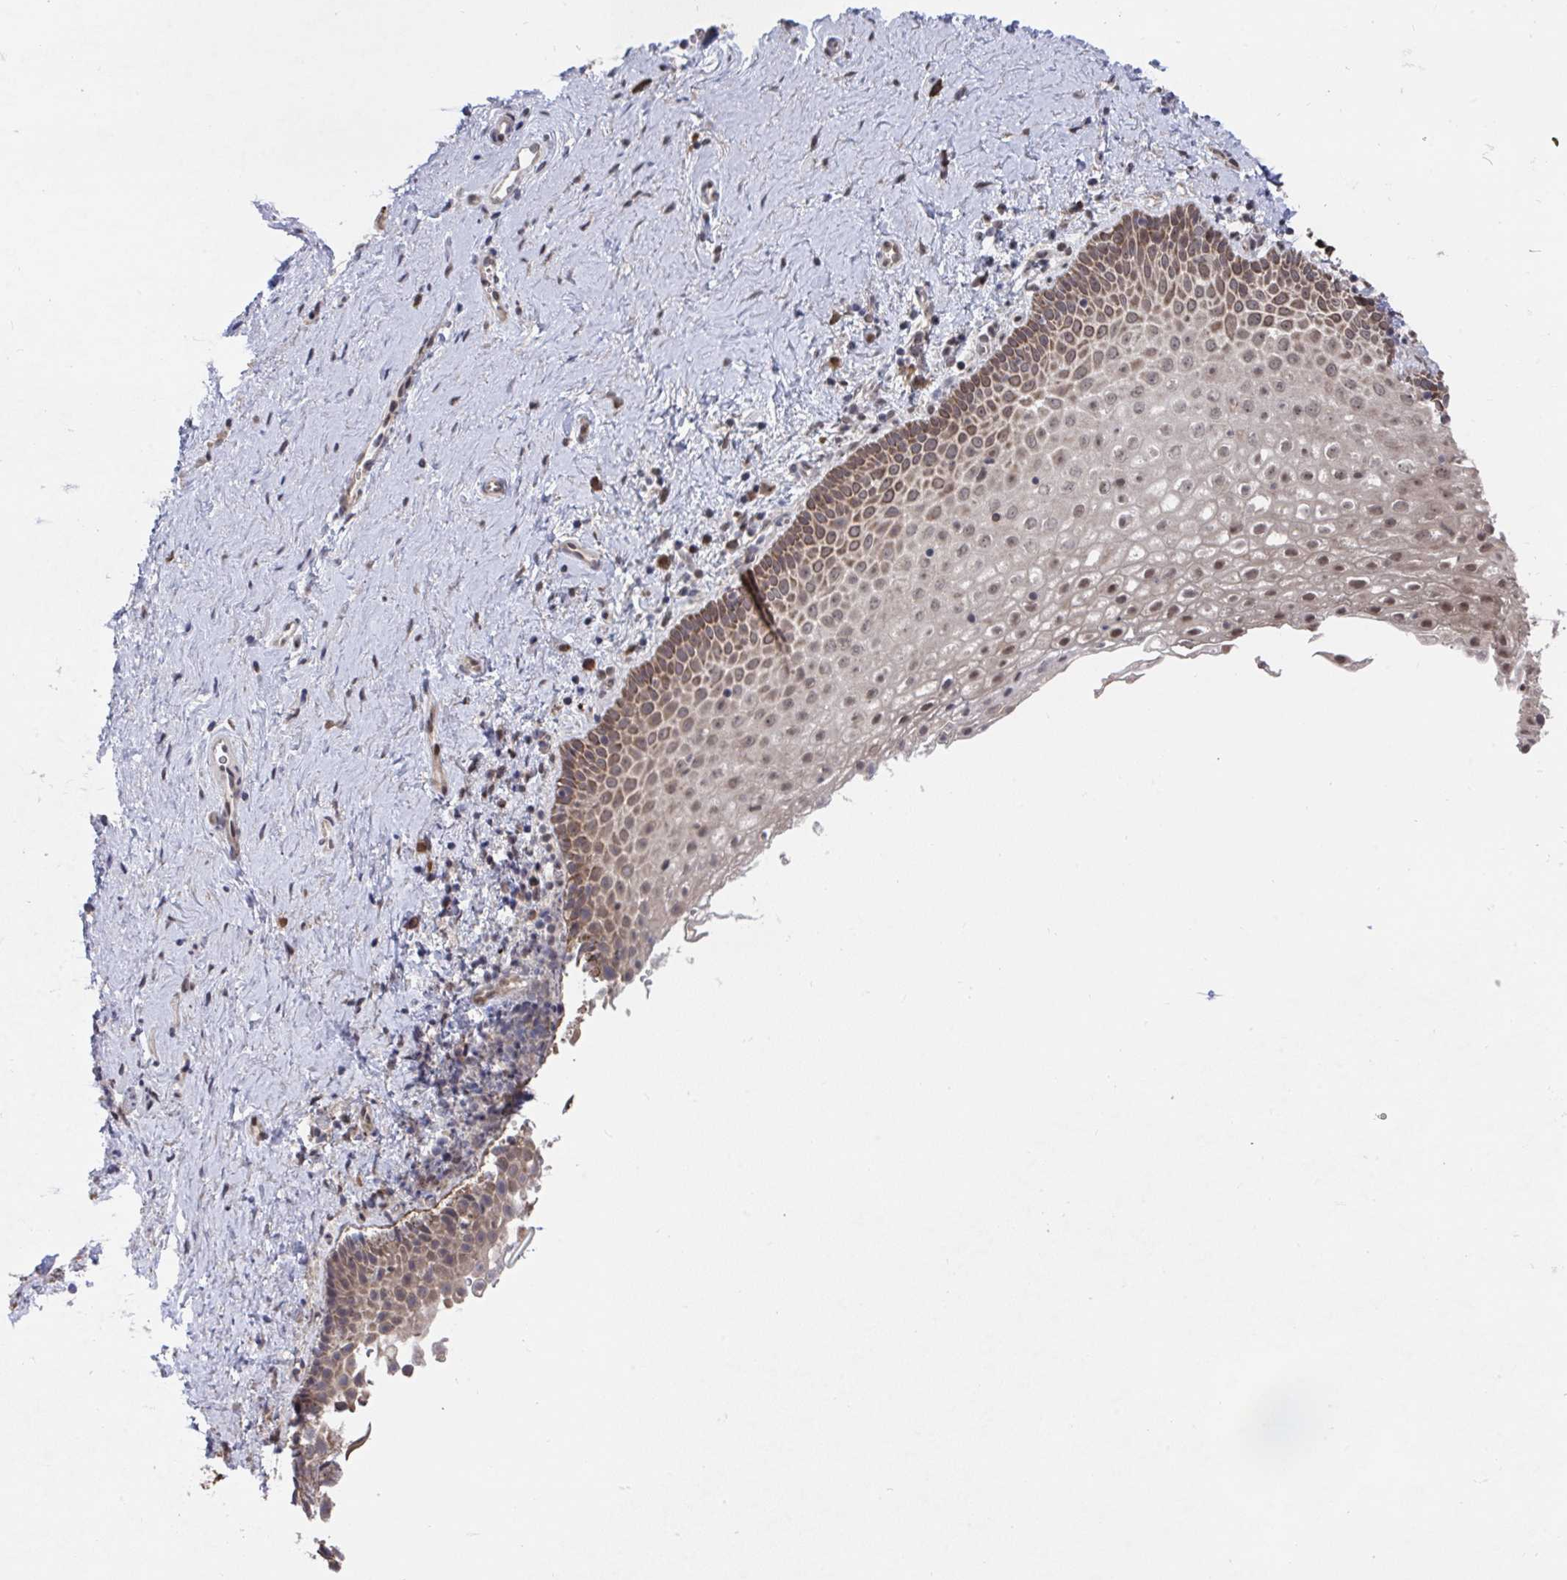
{"staining": {"intensity": "moderate", "quantity": ">75%", "location": "cytoplasmic/membranous,nuclear"}, "tissue": "vagina", "cell_type": "Squamous epithelial cells", "image_type": "normal", "snomed": [{"axis": "morphology", "description": "Normal tissue, NOS"}, {"axis": "topography", "description": "Vagina"}], "caption": "Squamous epithelial cells display moderate cytoplasmic/membranous,nuclear expression in about >75% of cells in normal vagina. (DAB = brown stain, brightfield microscopy at high magnification).", "gene": "JMJD1C", "patient": {"sex": "female", "age": 61}}